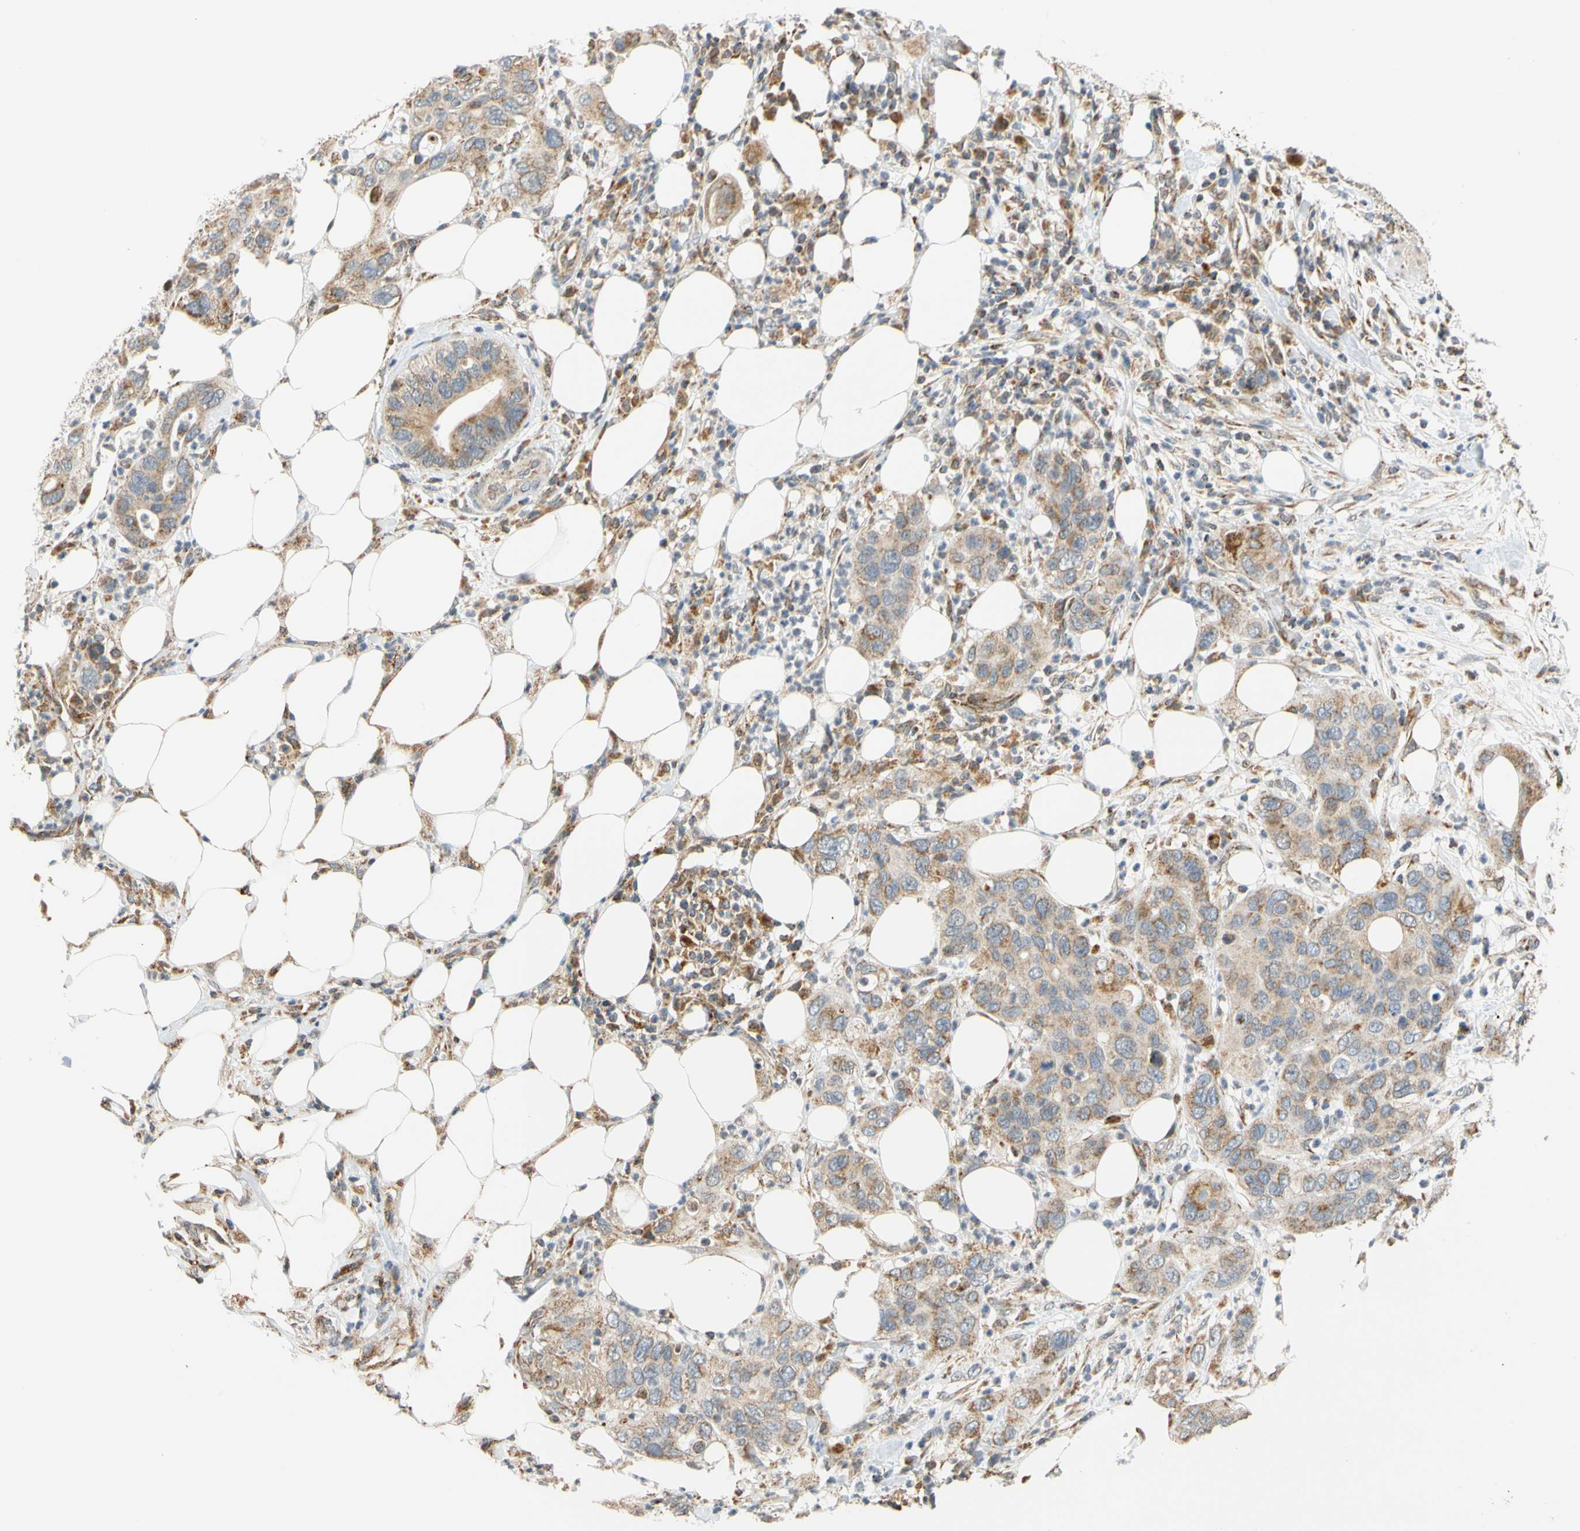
{"staining": {"intensity": "moderate", "quantity": ">75%", "location": "cytoplasmic/membranous"}, "tissue": "pancreatic cancer", "cell_type": "Tumor cells", "image_type": "cancer", "snomed": [{"axis": "morphology", "description": "Adenocarcinoma, NOS"}, {"axis": "topography", "description": "Pancreas"}], "caption": "A brown stain labels moderate cytoplasmic/membranous expression of a protein in pancreatic cancer (adenocarcinoma) tumor cells.", "gene": "SFXN3", "patient": {"sex": "female", "age": 71}}